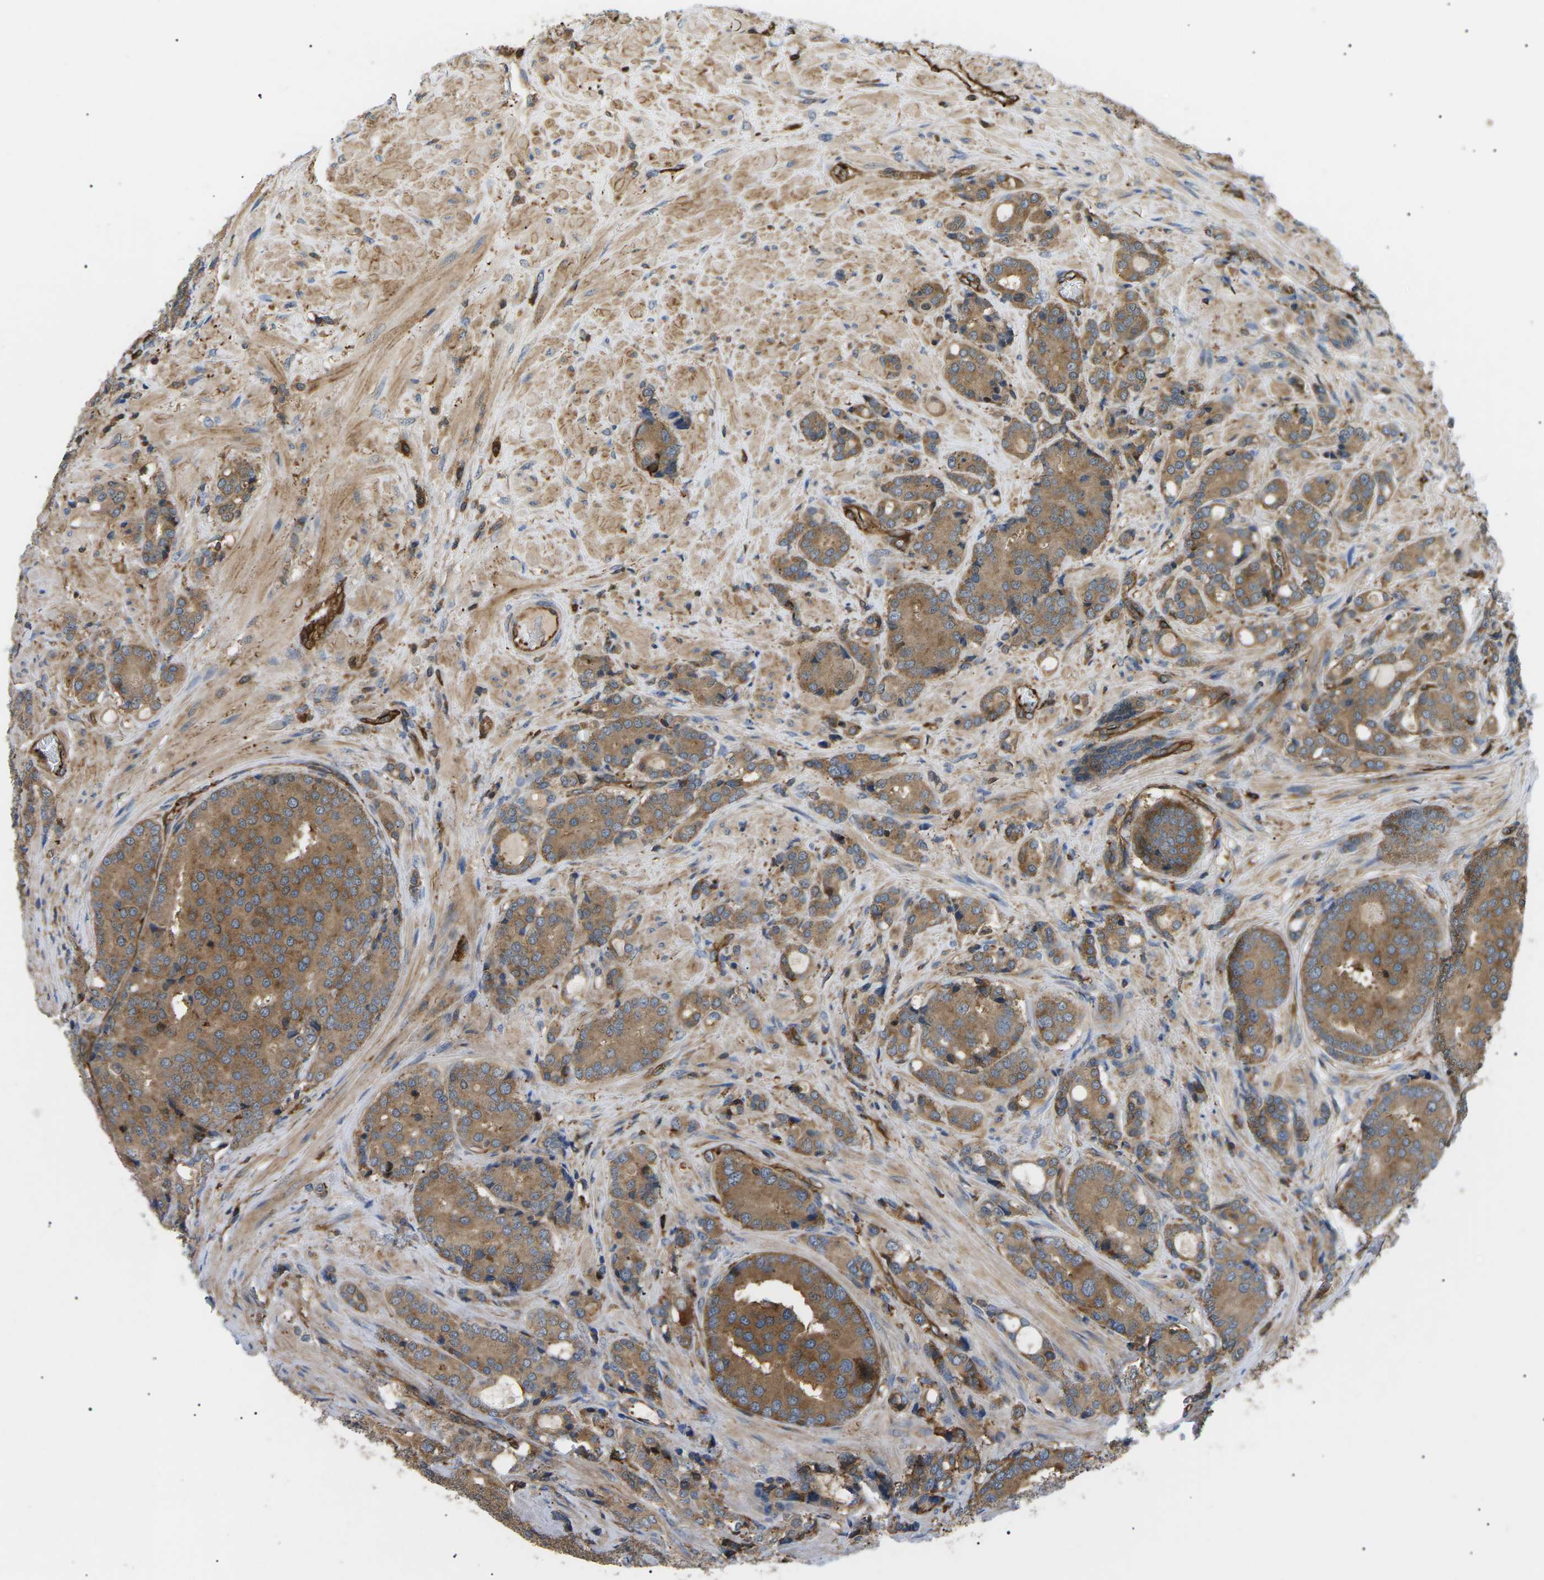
{"staining": {"intensity": "moderate", "quantity": ">75%", "location": "cytoplasmic/membranous"}, "tissue": "prostate cancer", "cell_type": "Tumor cells", "image_type": "cancer", "snomed": [{"axis": "morphology", "description": "Adenocarcinoma, High grade"}, {"axis": "topography", "description": "Prostate"}], "caption": "This histopathology image displays prostate cancer (adenocarcinoma (high-grade)) stained with immunohistochemistry to label a protein in brown. The cytoplasmic/membranous of tumor cells show moderate positivity for the protein. Nuclei are counter-stained blue.", "gene": "TMTC4", "patient": {"sex": "male", "age": 50}}